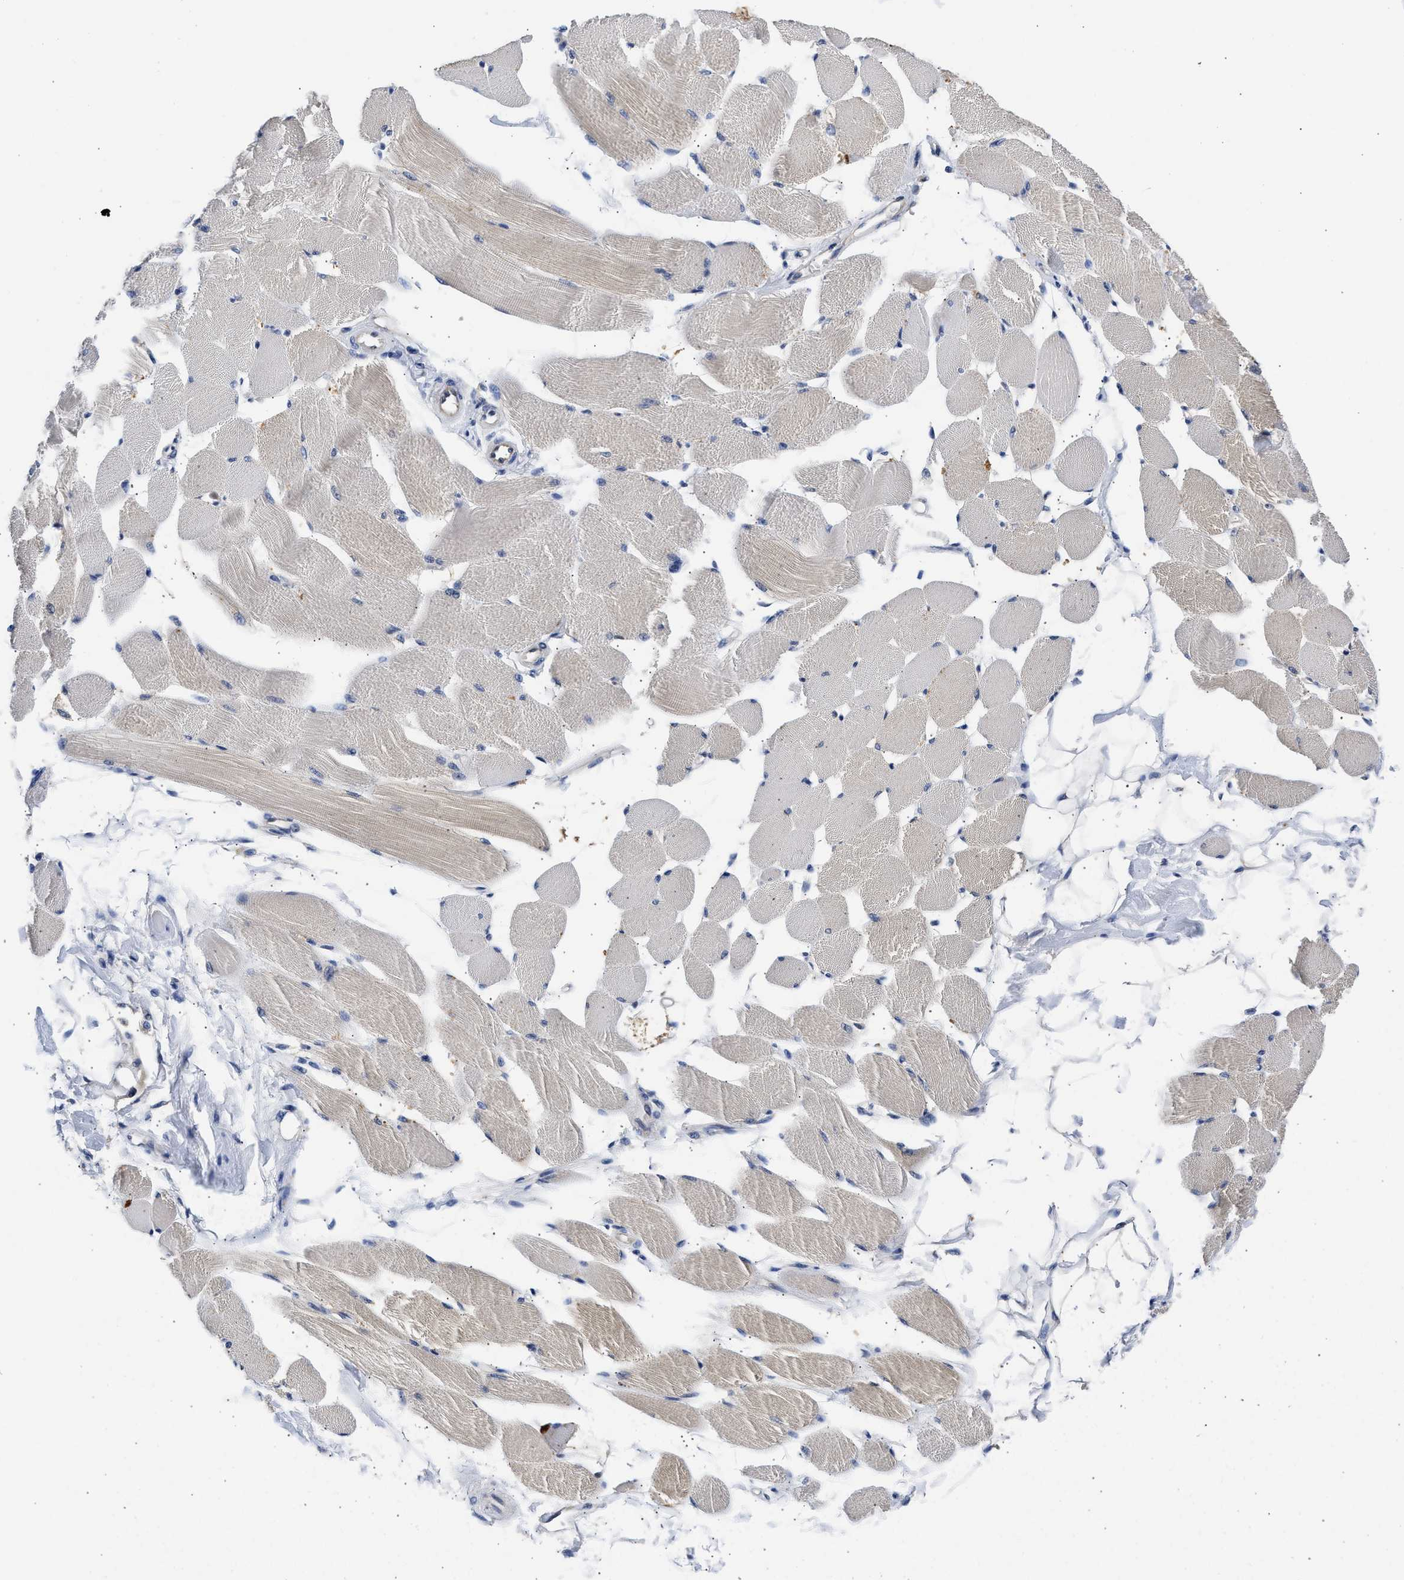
{"staining": {"intensity": "negative", "quantity": "none", "location": "none"}, "tissue": "skeletal muscle", "cell_type": "Myocytes", "image_type": "normal", "snomed": [{"axis": "morphology", "description": "Normal tissue, NOS"}, {"axis": "topography", "description": "Skeletal muscle"}, {"axis": "topography", "description": "Peripheral nerve tissue"}], "caption": "Immunohistochemistry (IHC) photomicrograph of unremarkable human skeletal muscle stained for a protein (brown), which reveals no positivity in myocytes. The staining was performed using DAB (3,3'-diaminobenzidine) to visualize the protein expression in brown, while the nuclei were stained in blue with hematoxylin (Magnification: 20x).", "gene": "XPO5", "patient": {"sex": "female", "age": 84}}